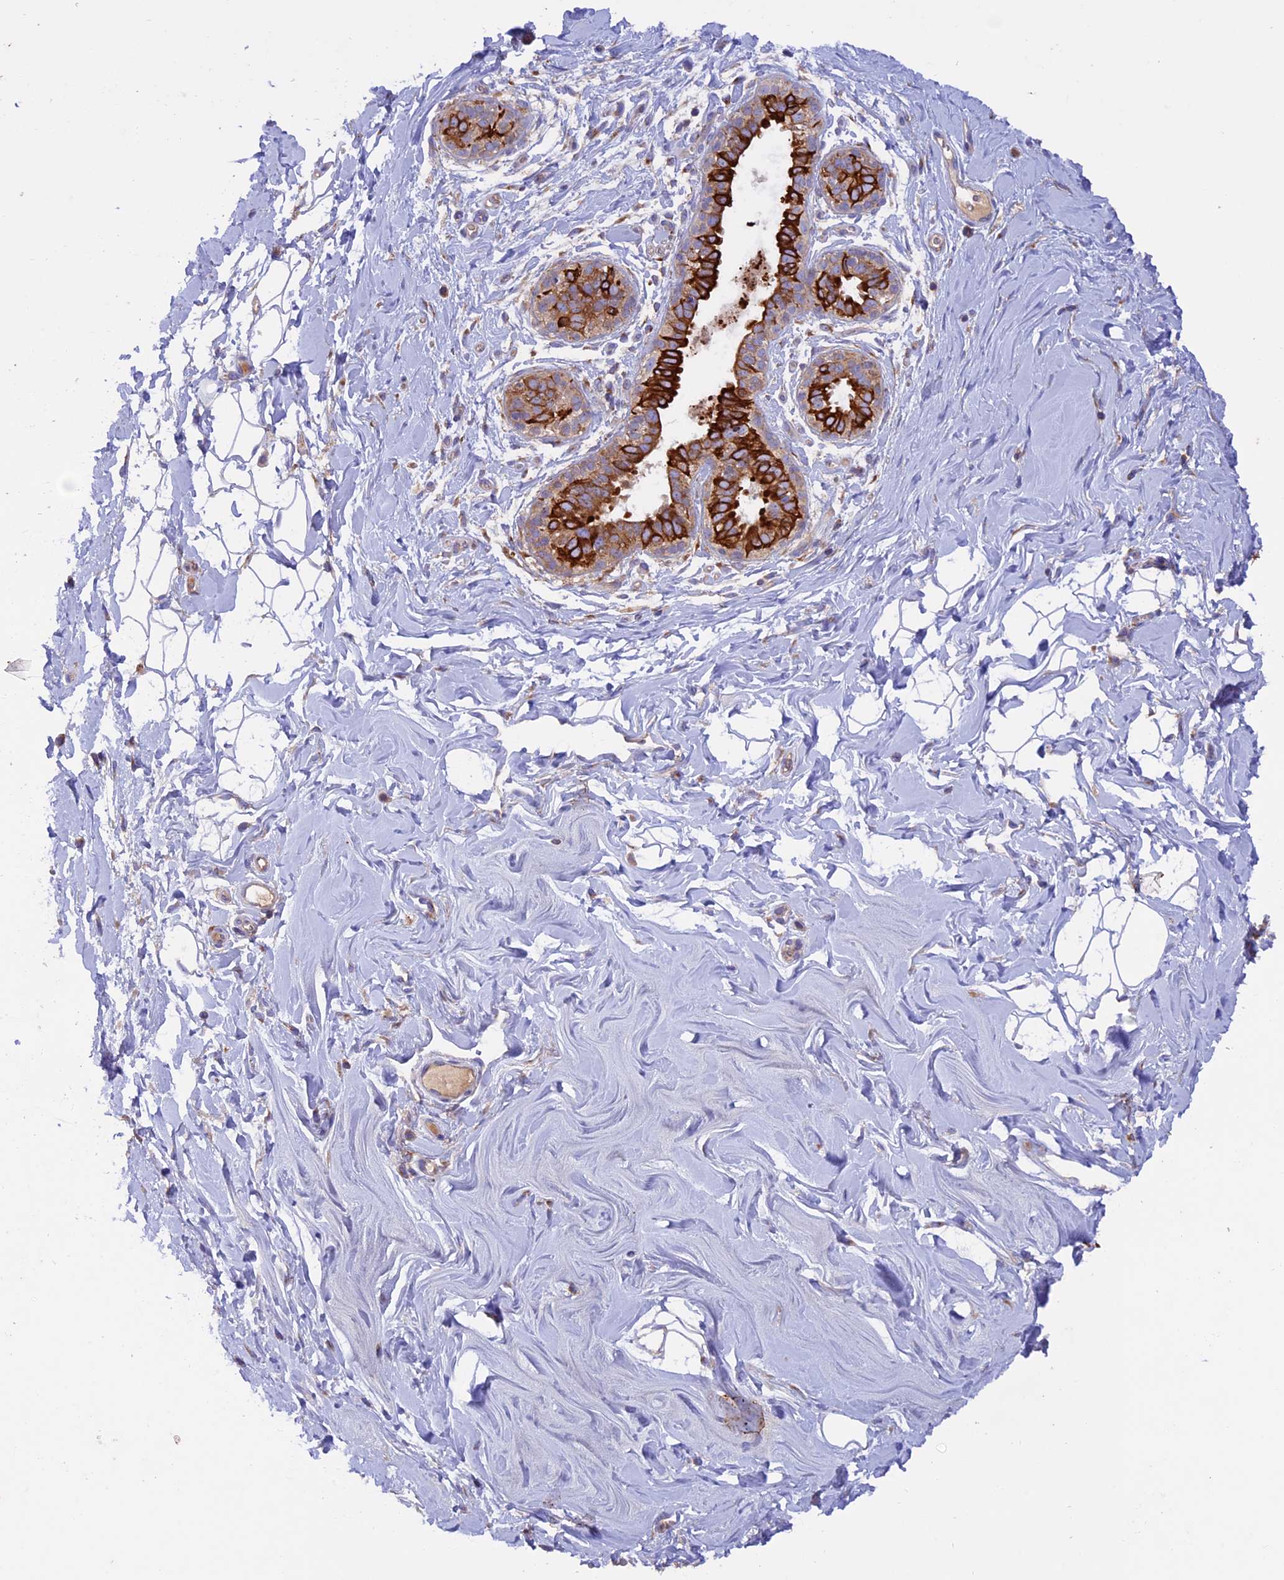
{"staining": {"intensity": "negative", "quantity": "none", "location": "none"}, "tissue": "adipose tissue", "cell_type": "Adipocytes", "image_type": "normal", "snomed": [{"axis": "morphology", "description": "Normal tissue, NOS"}, {"axis": "topography", "description": "Breast"}], "caption": "DAB (3,3'-diaminobenzidine) immunohistochemical staining of benign adipose tissue demonstrates no significant staining in adipocytes.", "gene": "PTPN9", "patient": {"sex": "female", "age": 26}}